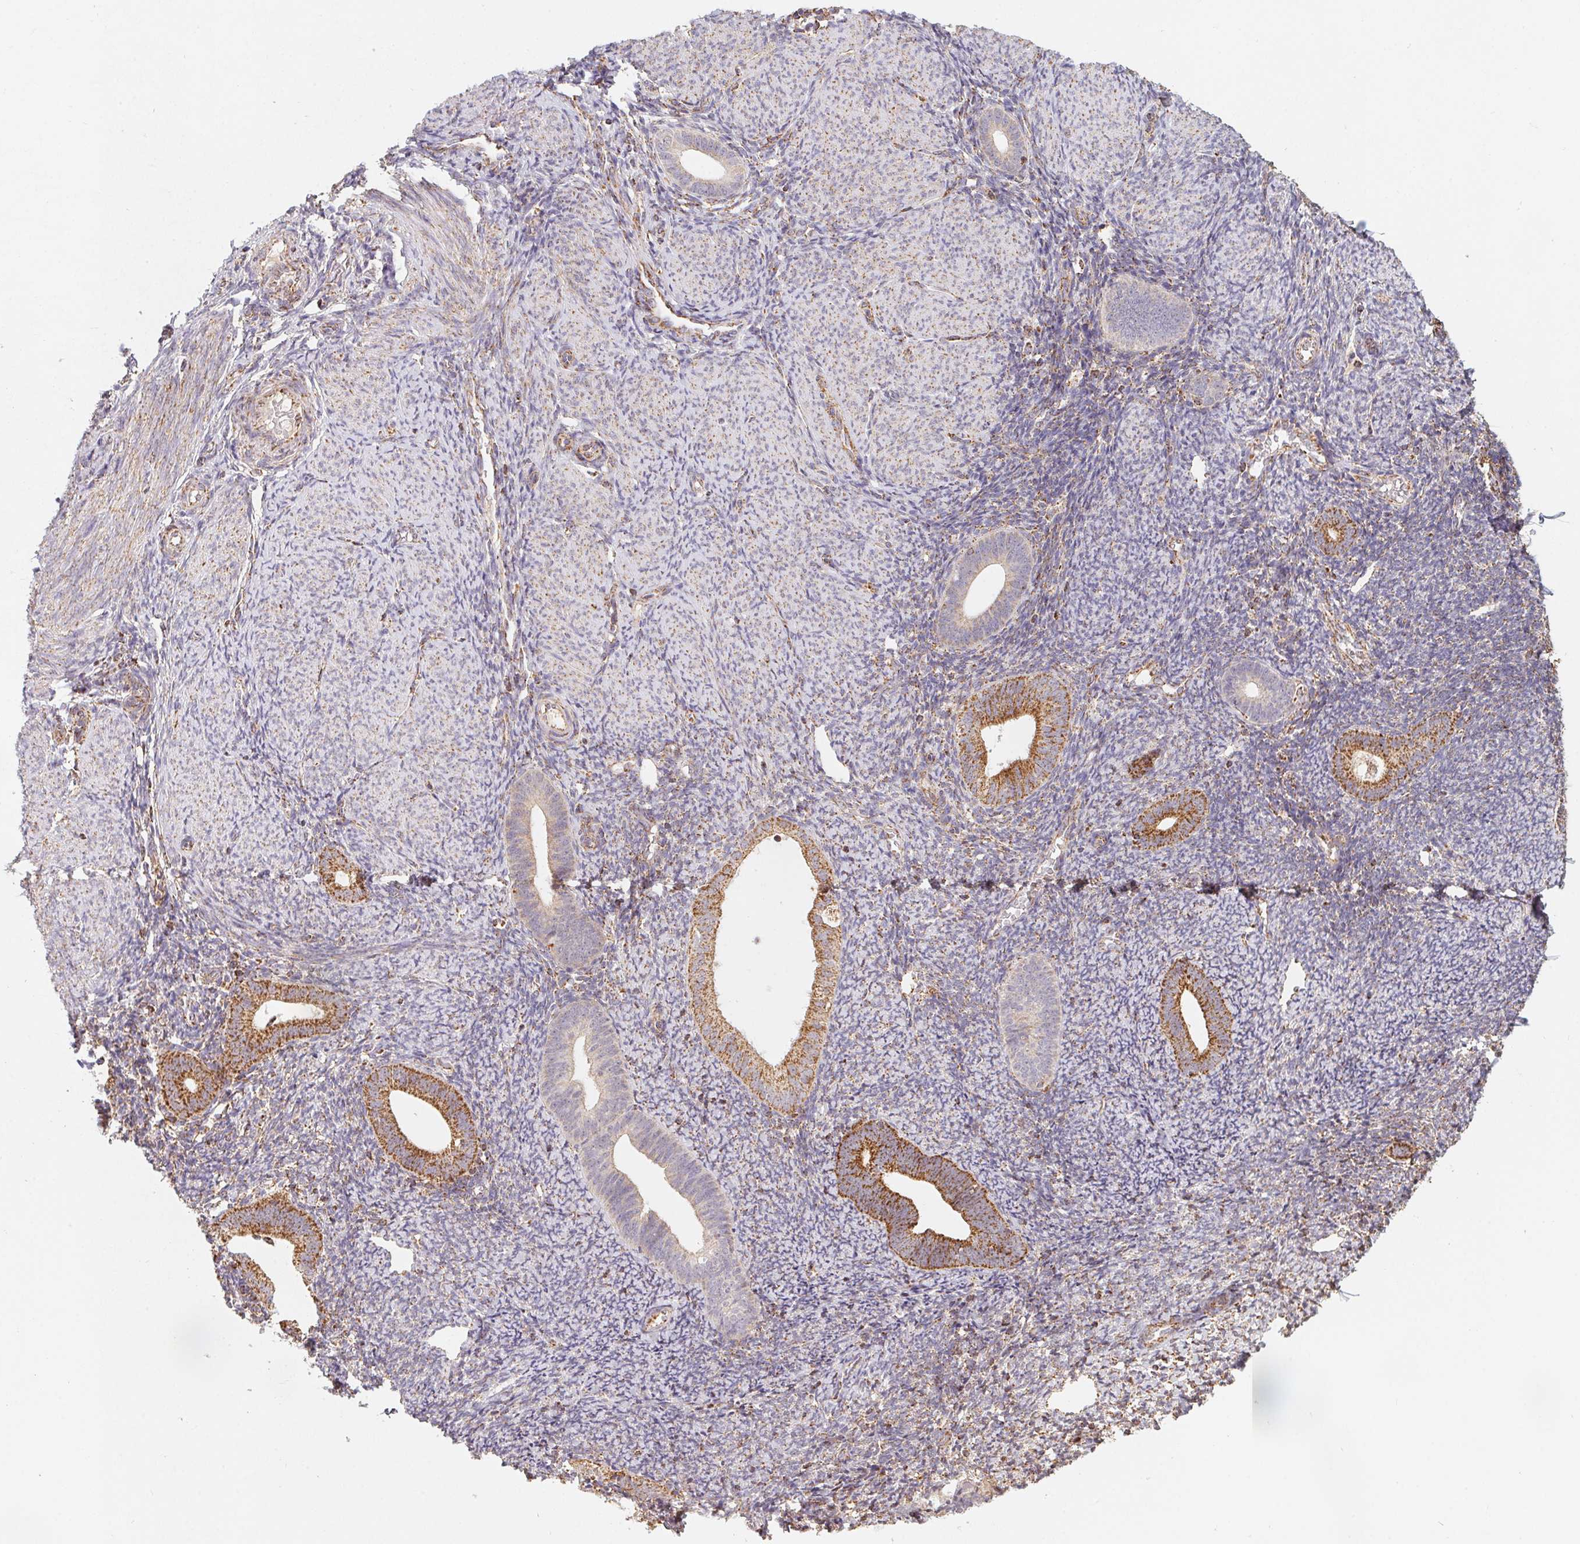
{"staining": {"intensity": "weak", "quantity": "<25%", "location": "cytoplasmic/membranous"}, "tissue": "endometrium", "cell_type": "Cells in endometrial stroma", "image_type": "normal", "snomed": [{"axis": "morphology", "description": "Normal tissue, NOS"}, {"axis": "topography", "description": "Endometrium"}], "caption": "Cells in endometrial stroma show no significant staining in benign endometrium. (DAB (3,3'-diaminobenzidine) immunohistochemistry (IHC) visualized using brightfield microscopy, high magnification).", "gene": "NDUFS6", "patient": {"sex": "female", "age": 39}}